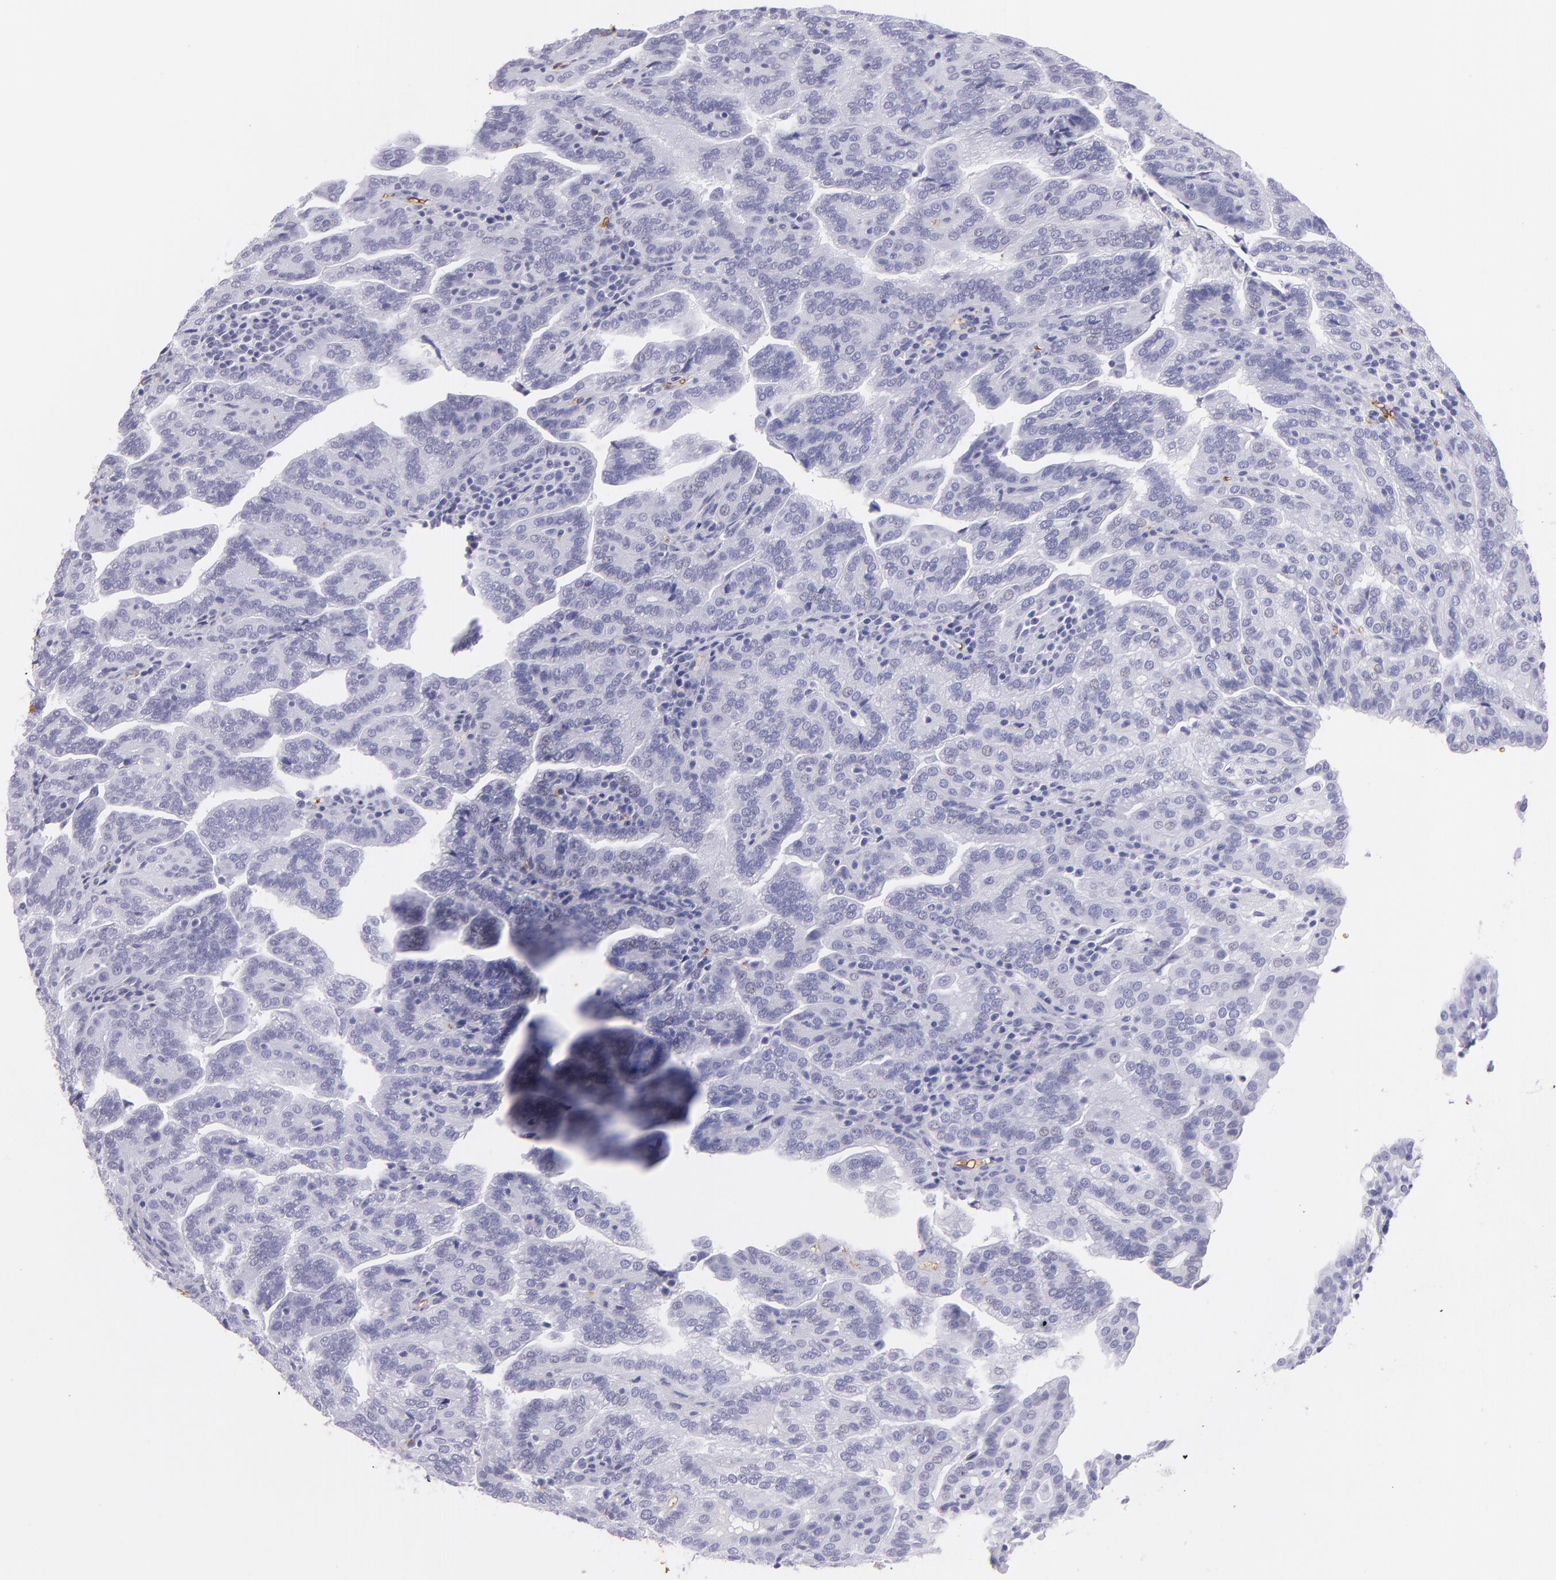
{"staining": {"intensity": "negative", "quantity": "none", "location": "none"}, "tissue": "renal cancer", "cell_type": "Tumor cells", "image_type": "cancer", "snomed": [{"axis": "morphology", "description": "Adenocarcinoma, NOS"}, {"axis": "topography", "description": "Kidney"}], "caption": "The micrograph reveals no staining of tumor cells in renal cancer.", "gene": "GYPA", "patient": {"sex": "male", "age": 61}}